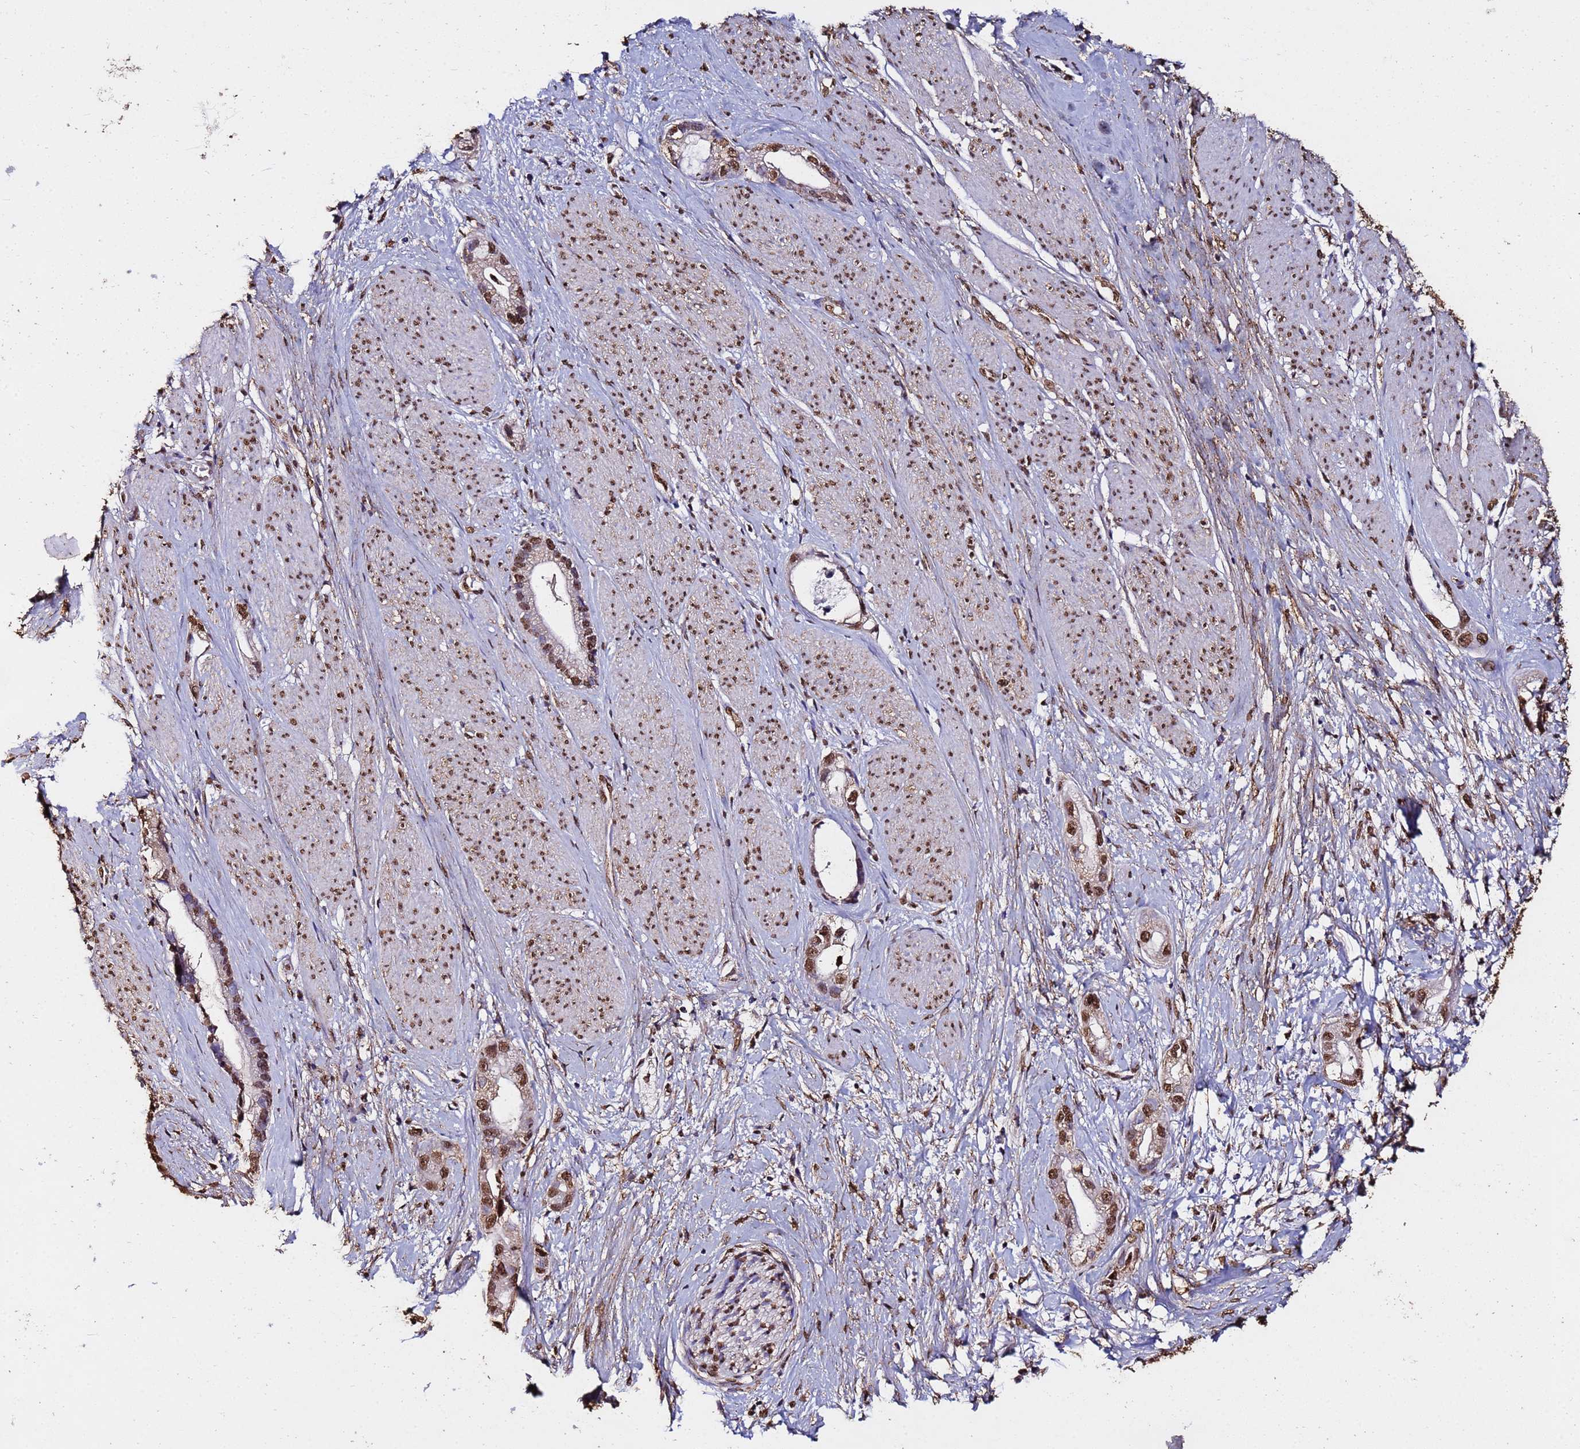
{"staining": {"intensity": "moderate", "quantity": ">75%", "location": "nuclear"}, "tissue": "stomach cancer", "cell_type": "Tumor cells", "image_type": "cancer", "snomed": [{"axis": "morphology", "description": "Adenocarcinoma, NOS"}, {"axis": "topography", "description": "Stomach"}], "caption": "This is a photomicrograph of immunohistochemistry (IHC) staining of stomach adenocarcinoma, which shows moderate staining in the nuclear of tumor cells.", "gene": "TRIP6", "patient": {"sex": "male", "age": 55}}